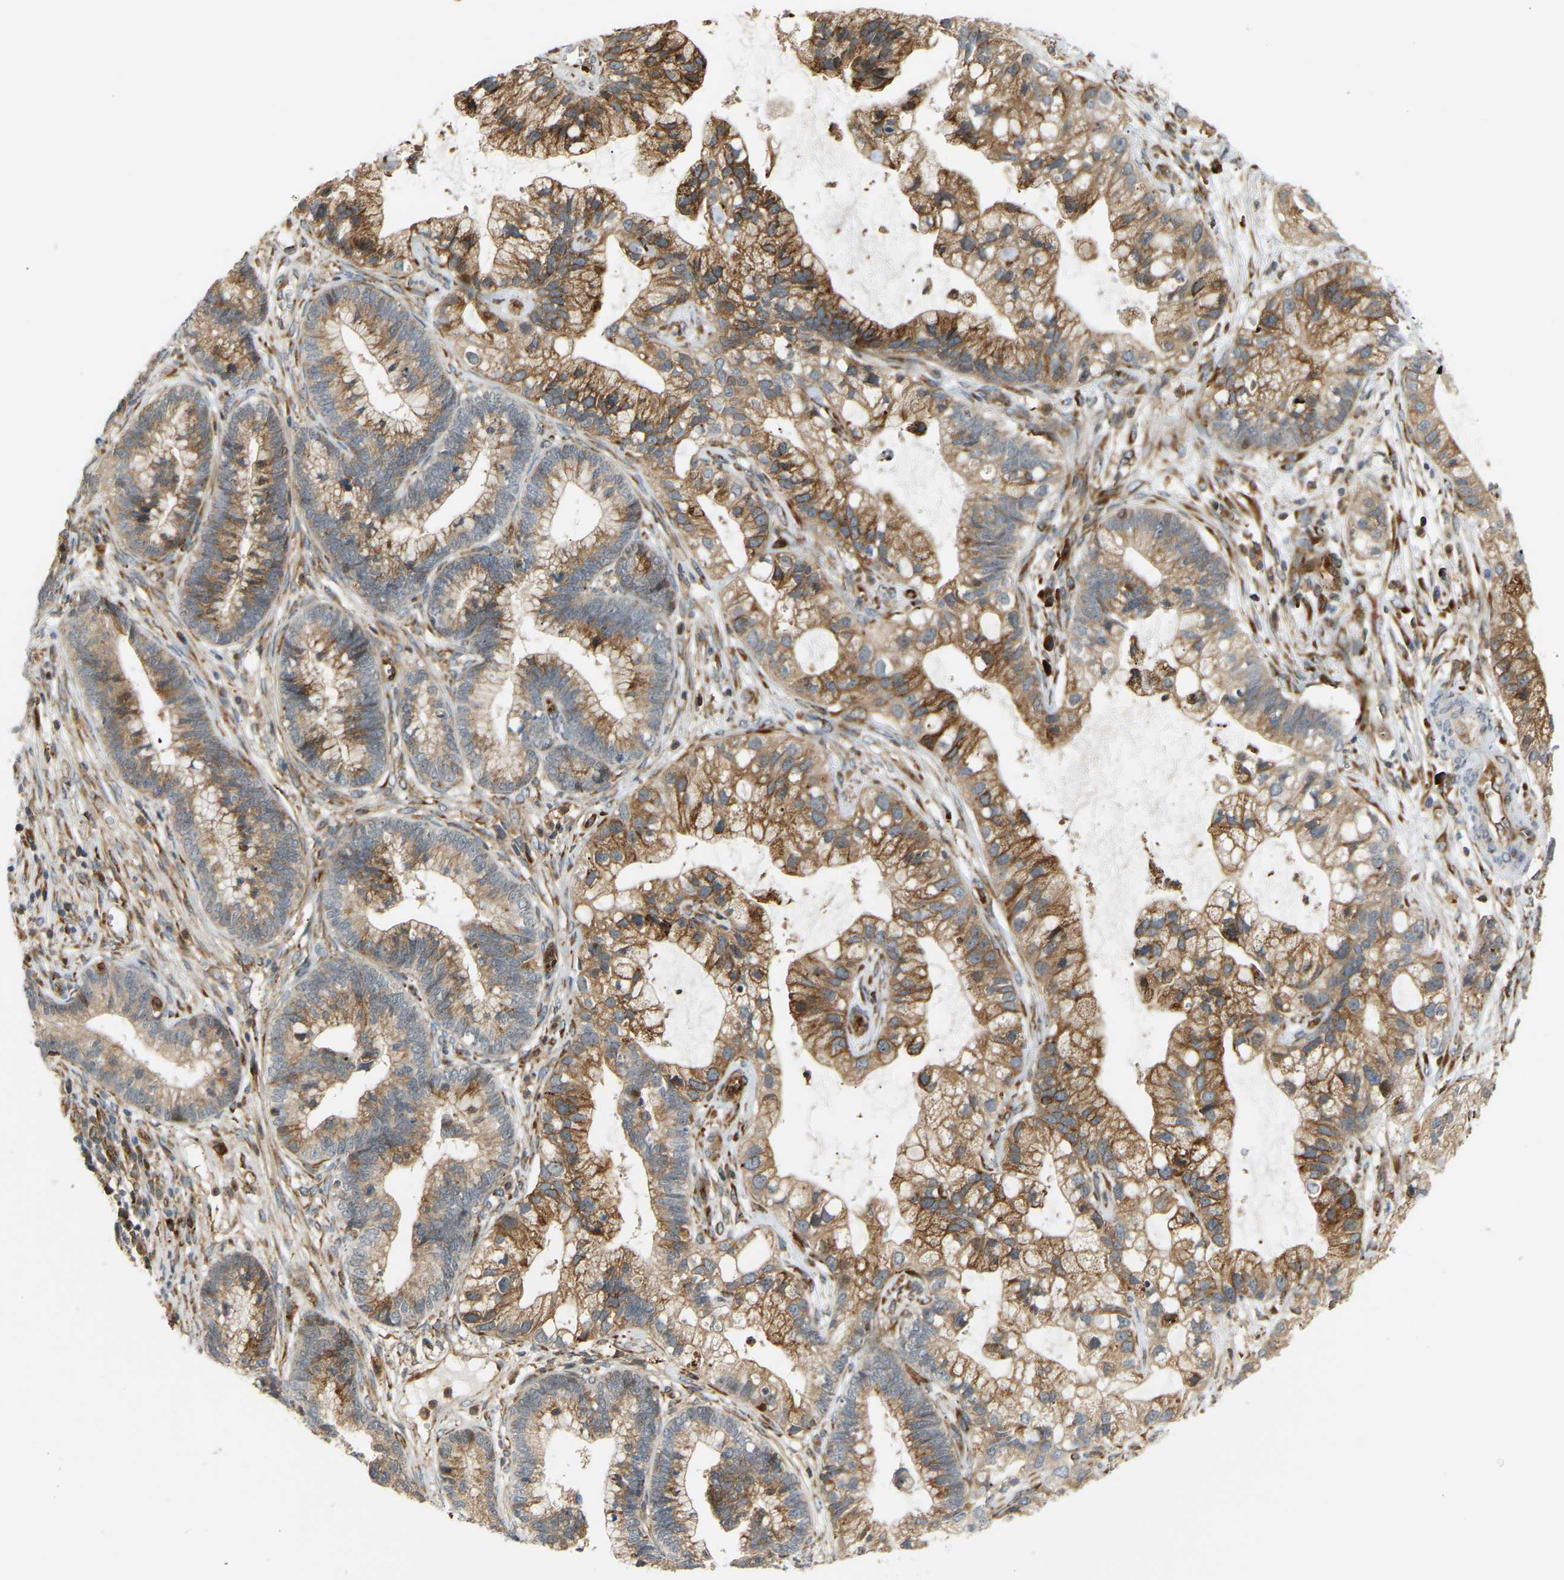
{"staining": {"intensity": "moderate", "quantity": ">75%", "location": "cytoplasmic/membranous"}, "tissue": "cervical cancer", "cell_type": "Tumor cells", "image_type": "cancer", "snomed": [{"axis": "morphology", "description": "Adenocarcinoma, NOS"}, {"axis": "topography", "description": "Cervix"}], "caption": "An image of human adenocarcinoma (cervical) stained for a protein displays moderate cytoplasmic/membranous brown staining in tumor cells.", "gene": "PLCG2", "patient": {"sex": "female", "age": 44}}